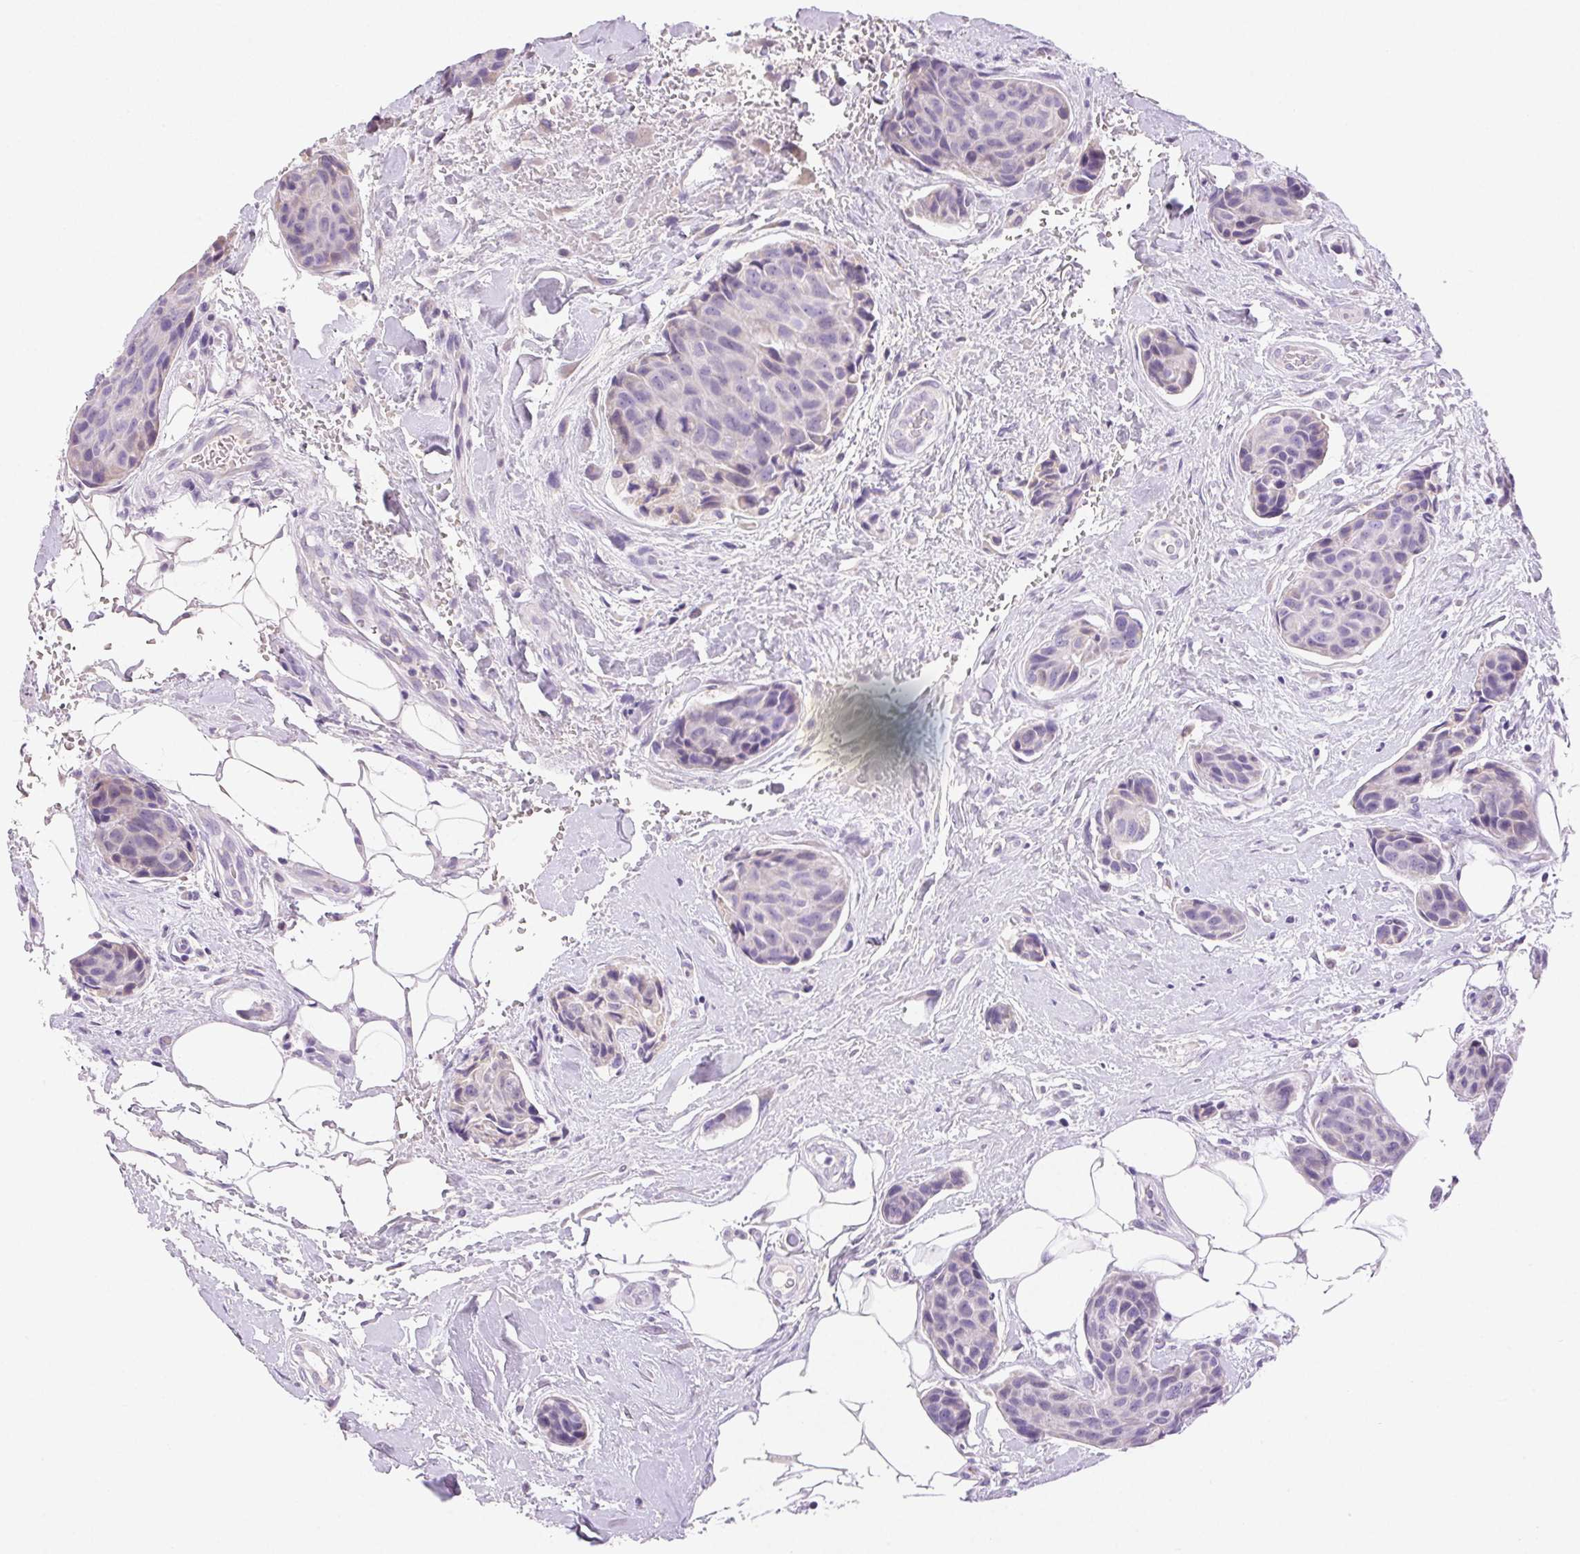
{"staining": {"intensity": "negative", "quantity": "none", "location": "none"}, "tissue": "breast cancer", "cell_type": "Tumor cells", "image_type": "cancer", "snomed": [{"axis": "morphology", "description": "Duct carcinoma"}, {"axis": "topography", "description": "Breast"}, {"axis": "topography", "description": "Lymph node"}], "caption": "Micrograph shows no significant protein staining in tumor cells of breast cancer.", "gene": "ARHGAP11B", "patient": {"sex": "female", "age": 80}}